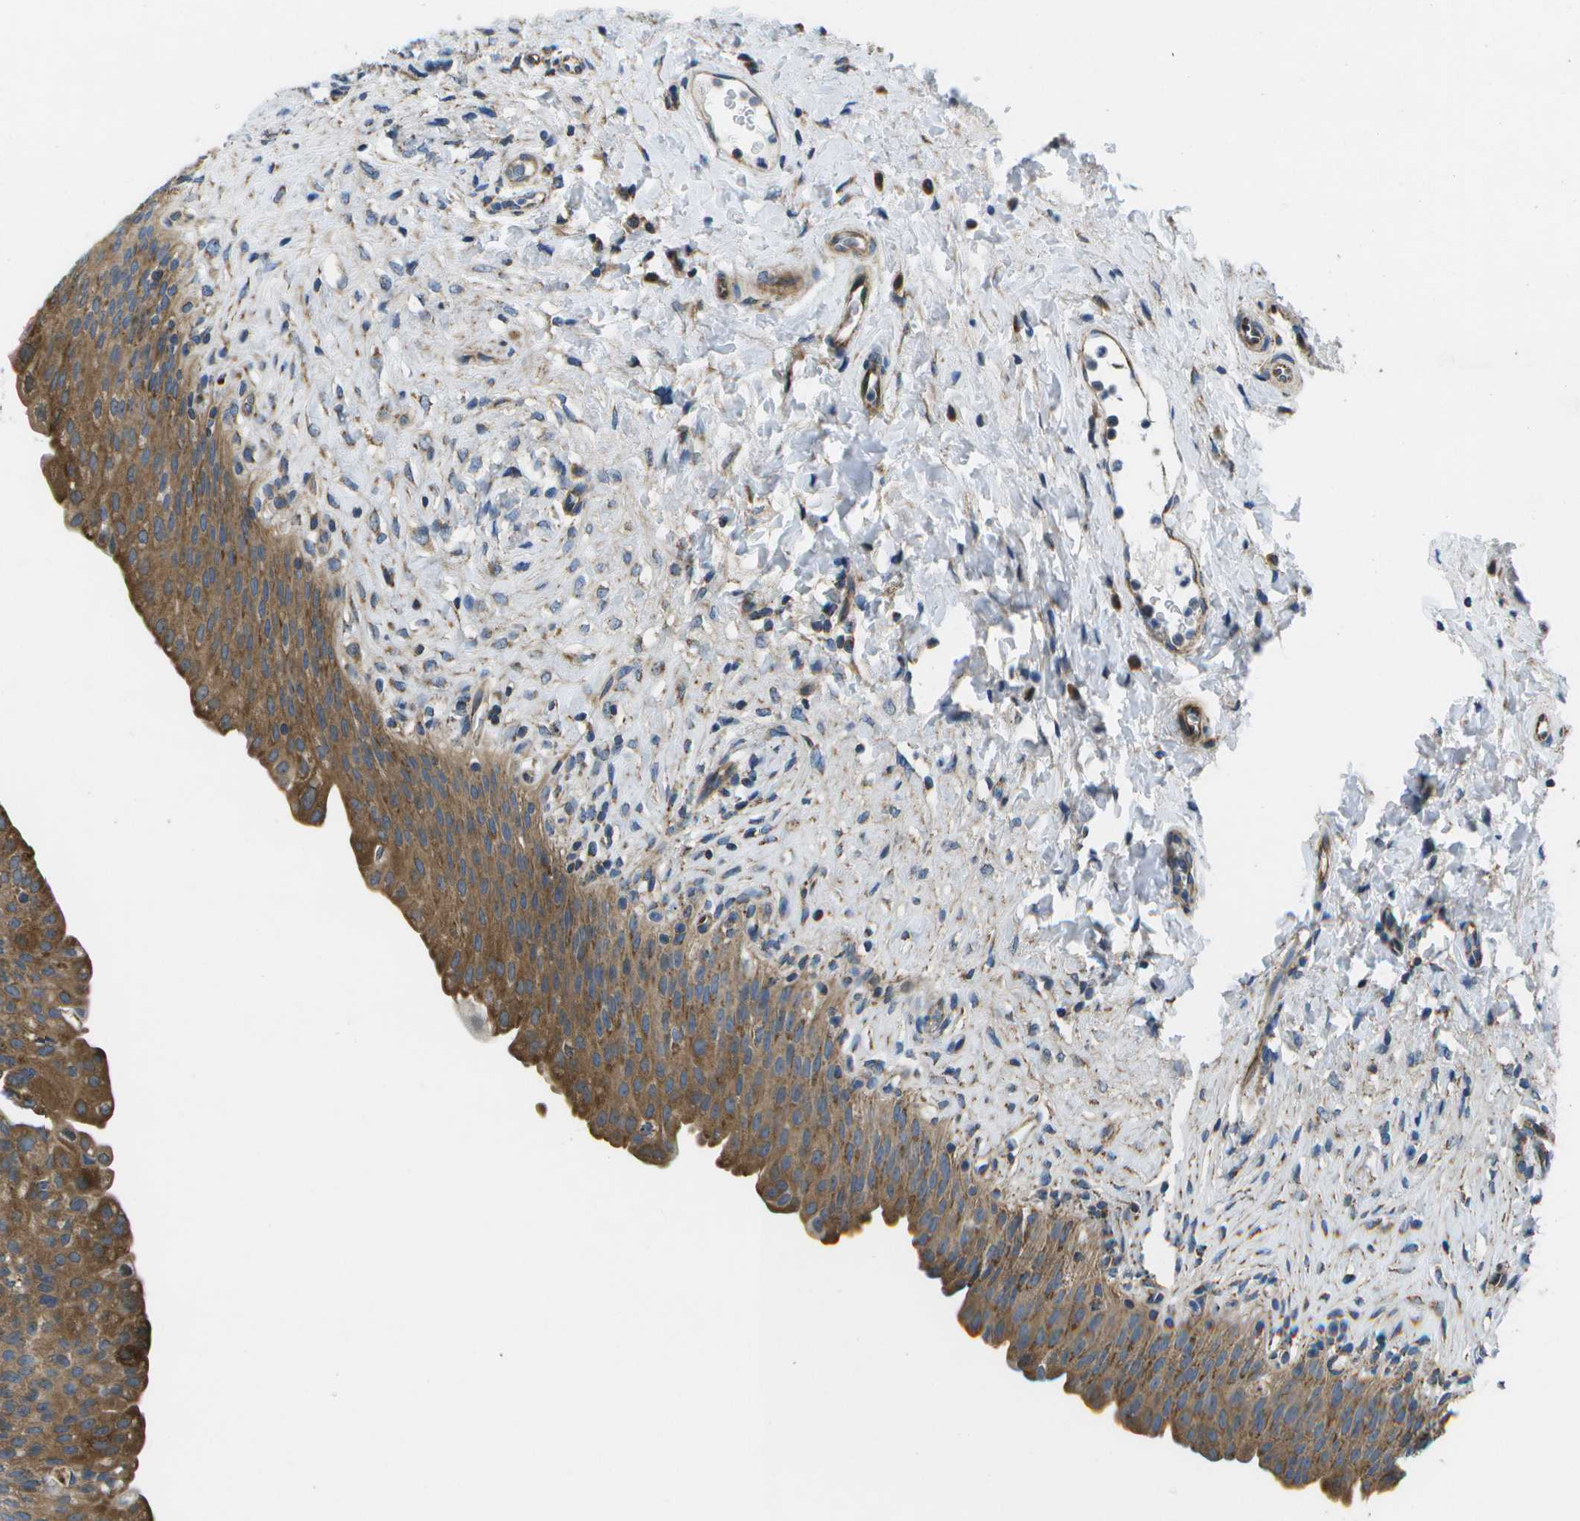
{"staining": {"intensity": "moderate", "quantity": ">75%", "location": "cytoplasmic/membranous"}, "tissue": "urinary bladder", "cell_type": "Urothelial cells", "image_type": "normal", "snomed": [{"axis": "morphology", "description": "Urothelial carcinoma, High grade"}, {"axis": "topography", "description": "Urinary bladder"}], "caption": "Immunohistochemistry (IHC) photomicrograph of unremarkable human urinary bladder stained for a protein (brown), which reveals medium levels of moderate cytoplasmic/membranous expression in about >75% of urothelial cells.", "gene": "MVK", "patient": {"sex": "male", "age": 46}}